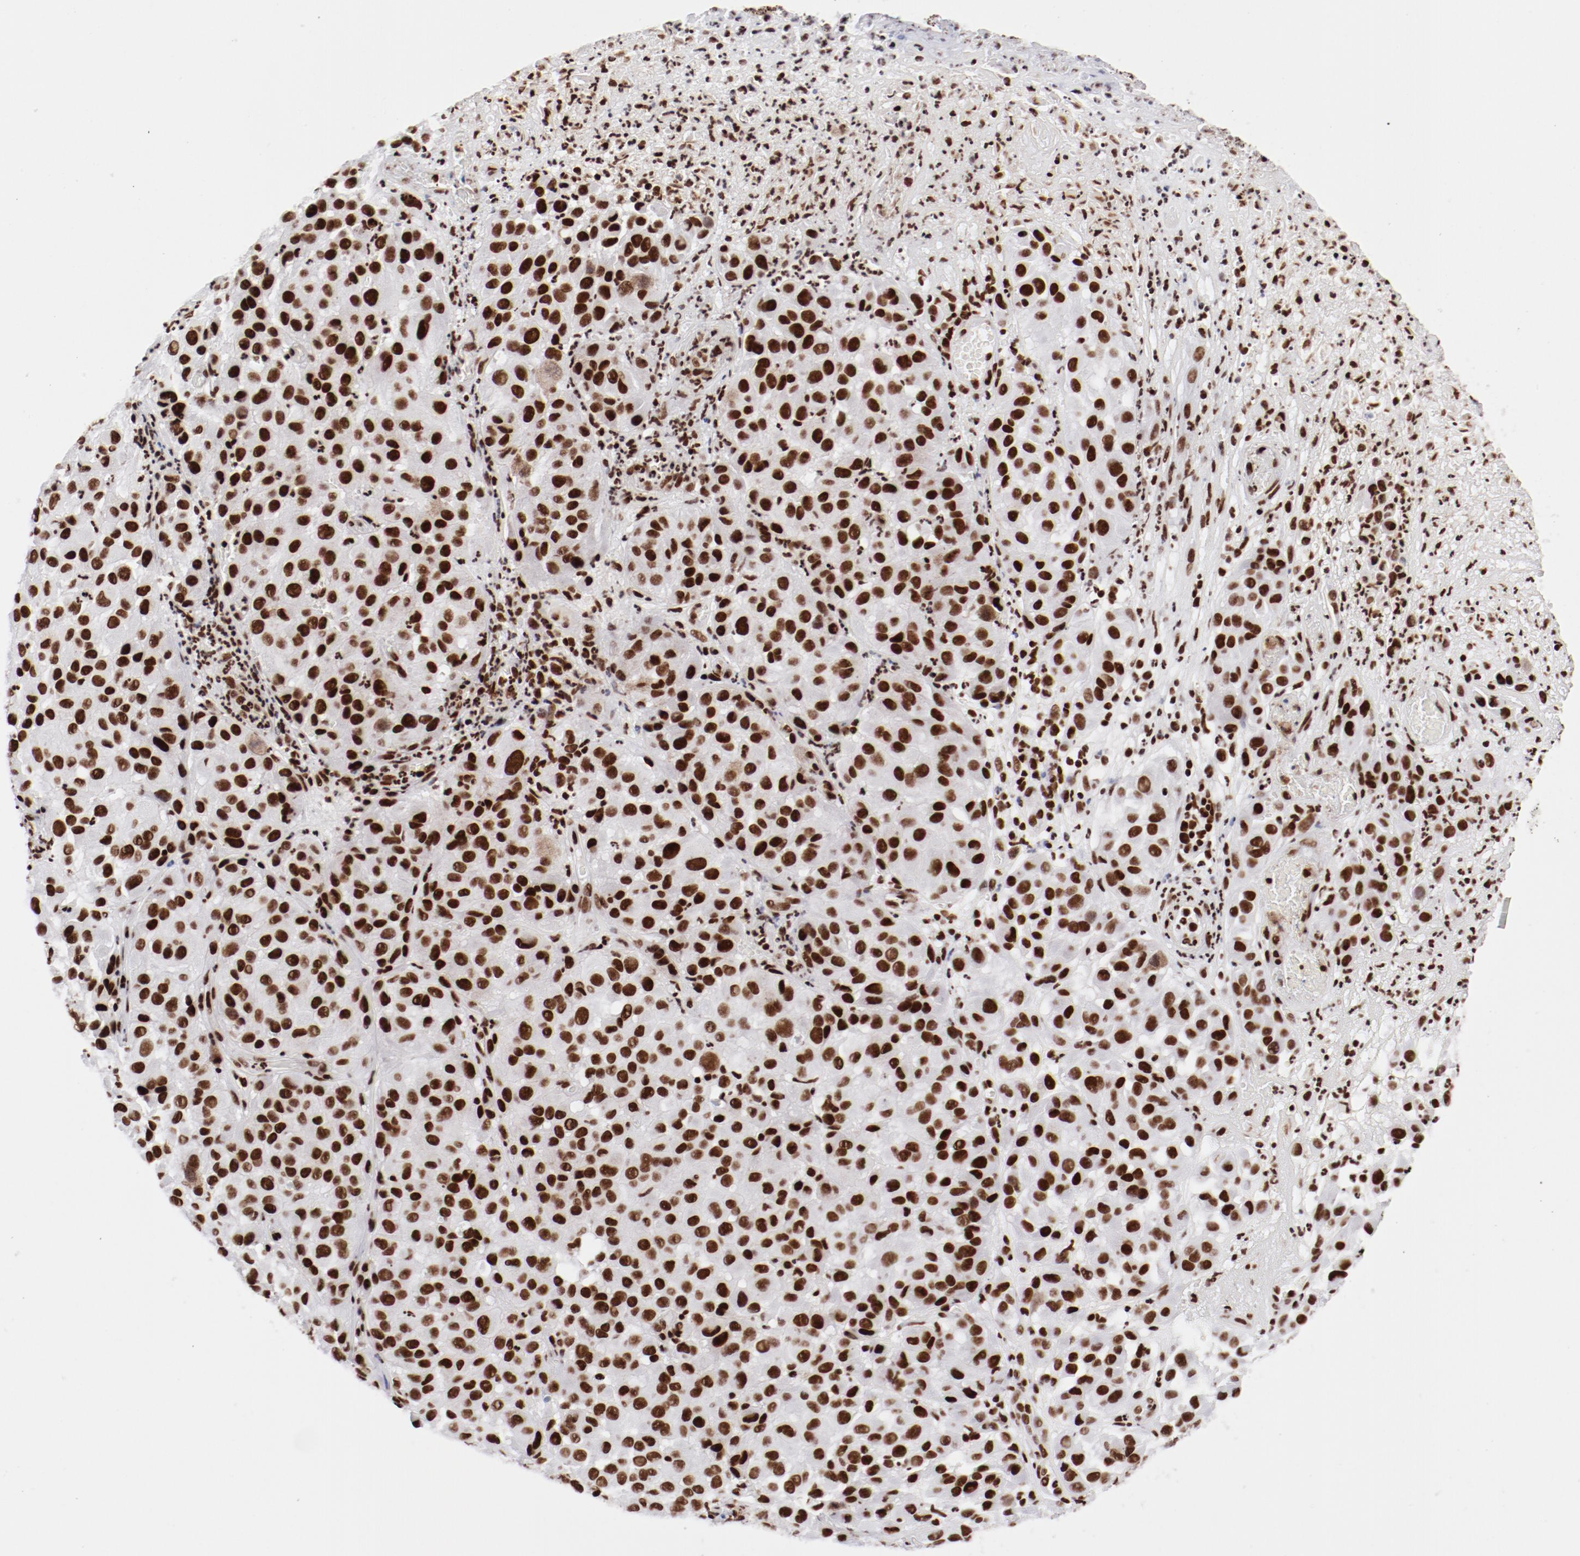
{"staining": {"intensity": "strong", "quantity": ">75%", "location": "nuclear"}, "tissue": "melanoma", "cell_type": "Tumor cells", "image_type": "cancer", "snomed": [{"axis": "morphology", "description": "Malignant melanoma, NOS"}, {"axis": "topography", "description": "Skin"}], "caption": "A brown stain shows strong nuclear expression of a protein in malignant melanoma tumor cells. (Stains: DAB (3,3'-diaminobenzidine) in brown, nuclei in blue, Microscopy: brightfield microscopy at high magnification).", "gene": "NFYB", "patient": {"sex": "female", "age": 21}}